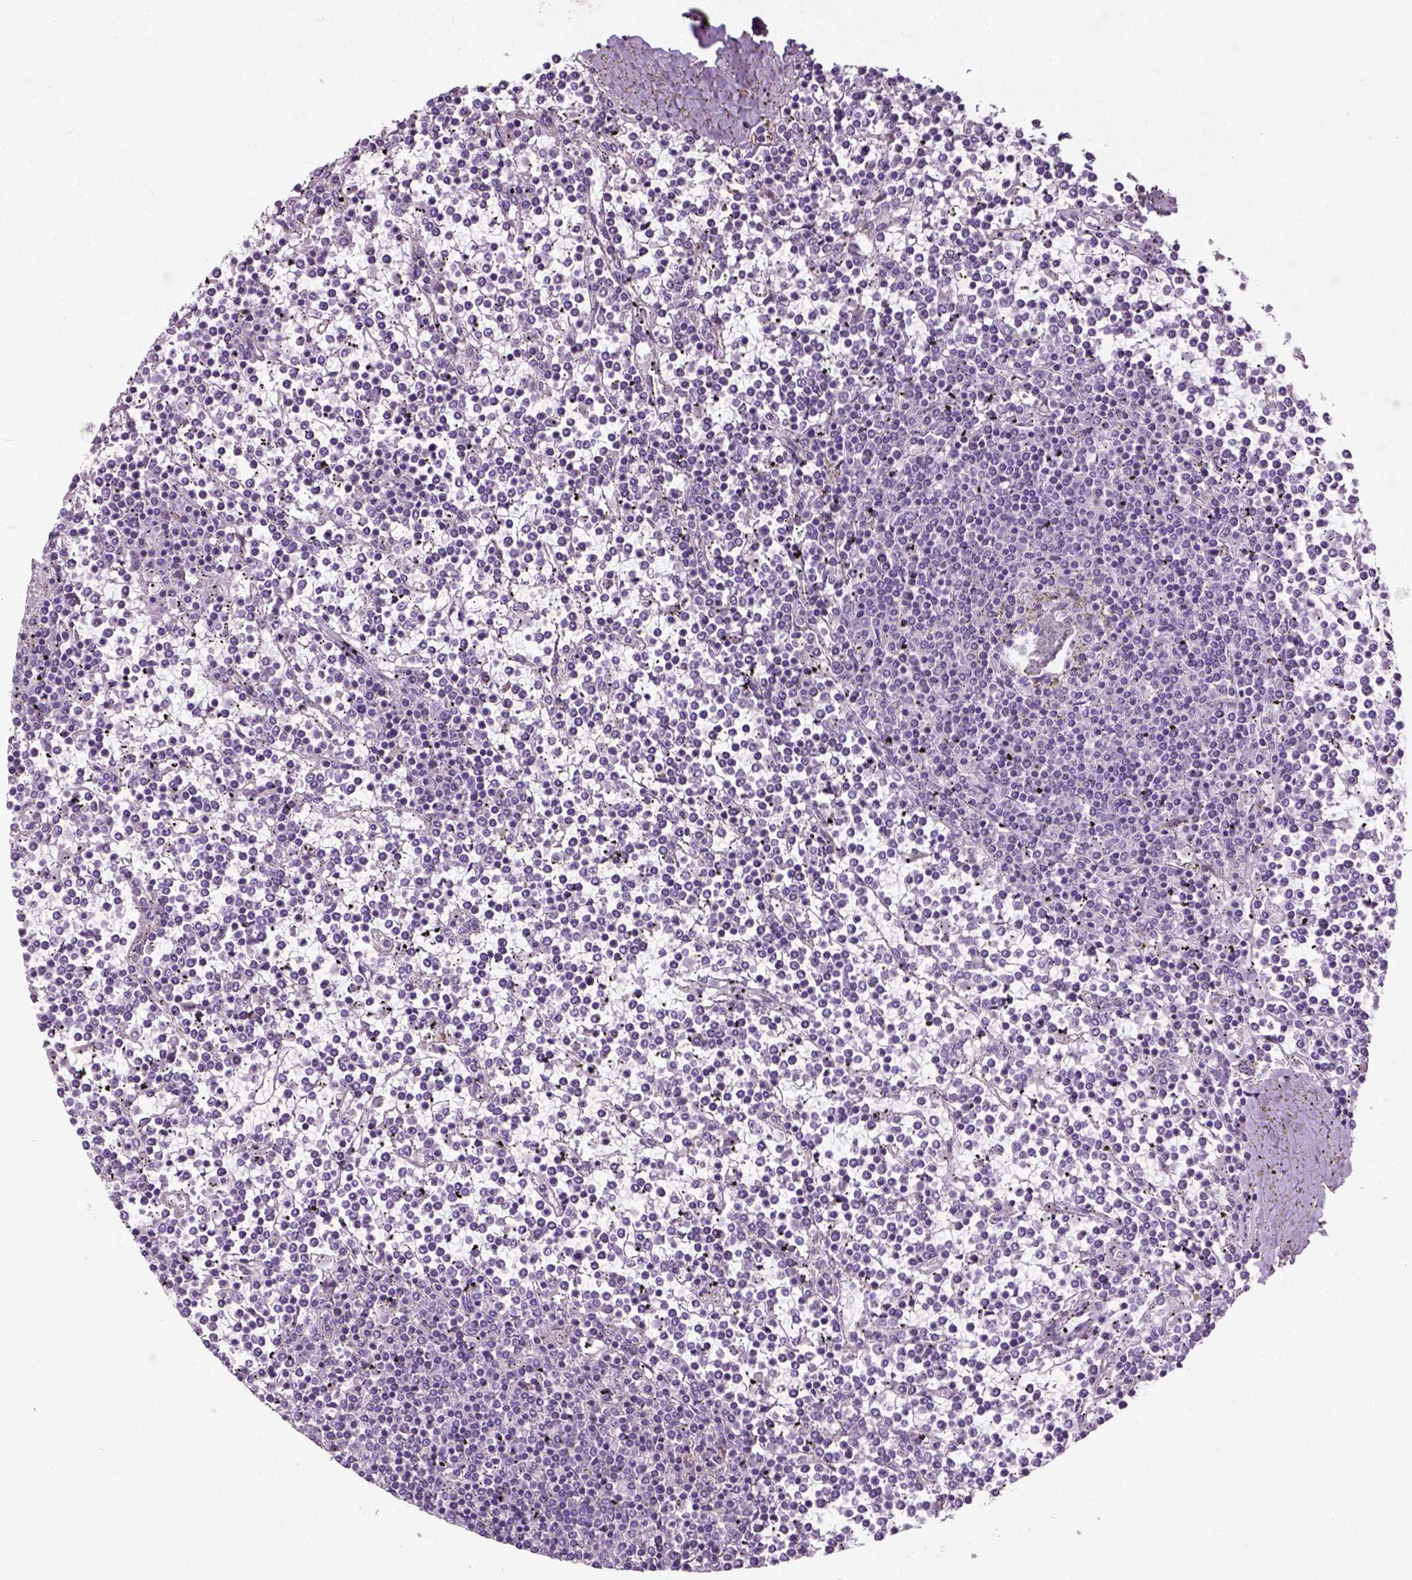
{"staining": {"intensity": "negative", "quantity": "none", "location": "none"}, "tissue": "lymphoma", "cell_type": "Tumor cells", "image_type": "cancer", "snomed": [{"axis": "morphology", "description": "Malignant lymphoma, non-Hodgkin's type, Low grade"}, {"axis": "topography", "description": "Spleen"}], "caption": "Protein analysis of lymphoma displays no significant positivity in tumor cells. (DAB IHC, high magnification).", "gene": "PKP3", "patient": {"sex": "female", "age": 19}}